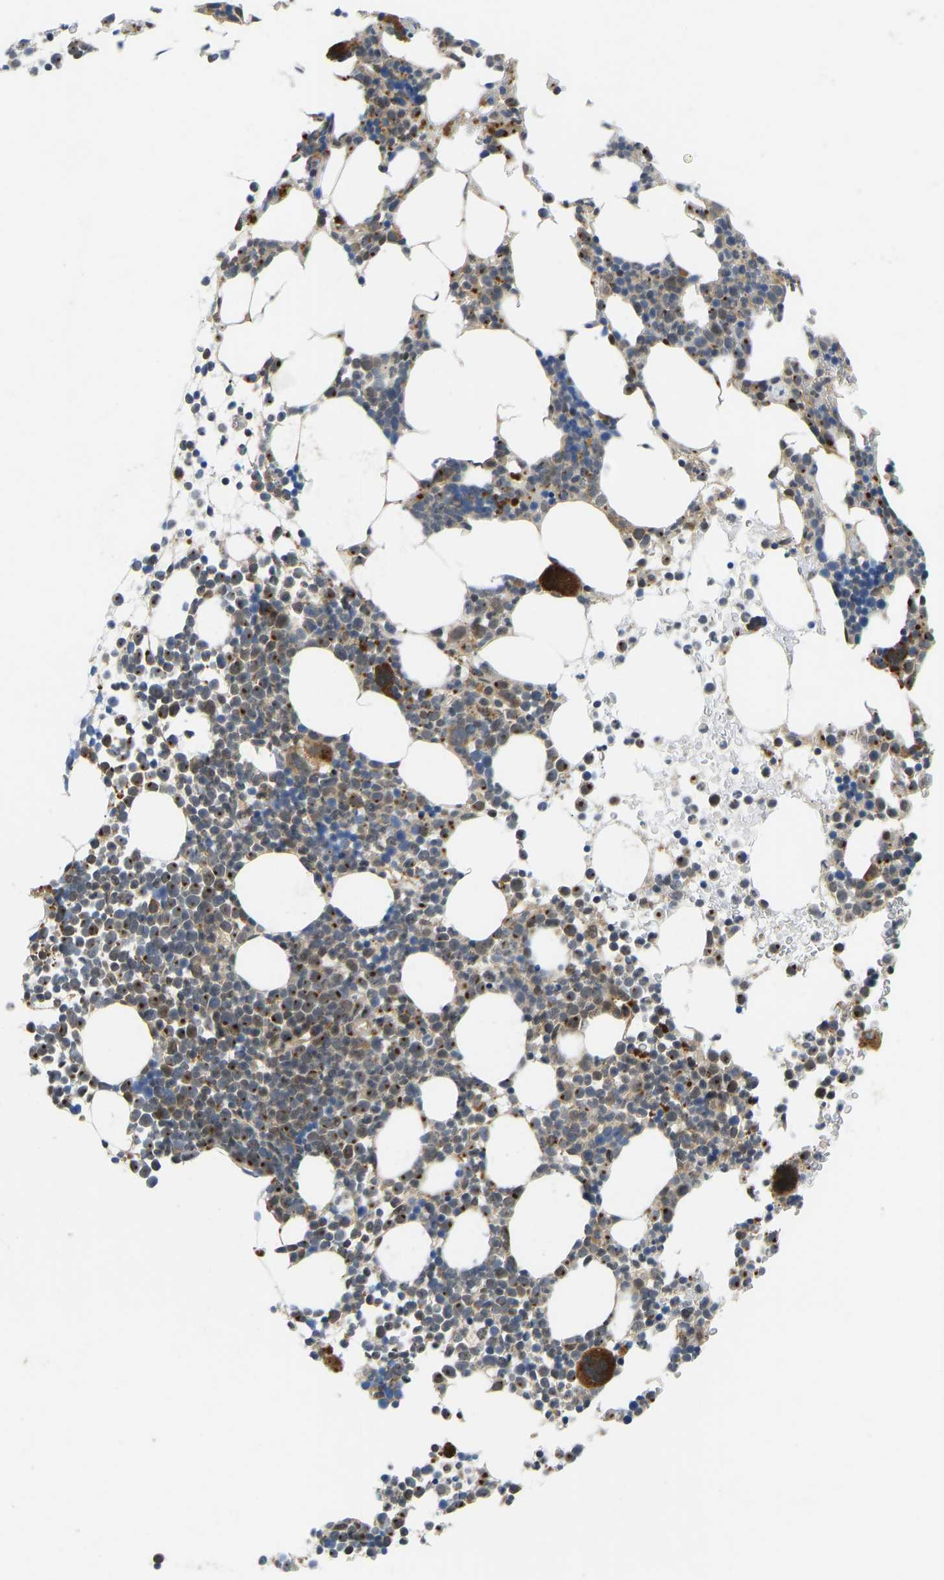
{"staining": {"intensity": "moderate", "quantity": "25%-75%", "location": "cytoplasmic/membranous,nuclear"}, "tissue": "bone marrow", "cell_type": "Hematopoietic cells", "image_type": "normal", "snomed": [{"axis": "morphology", "description": "Normal tissue, NOS"}, {"axis": "morphology", "description": "Inflammation, NOS"}, {"axis": "topography", "description": "Bone marrow"}], "caption": "A brown stain labels moderate cytoplasmic/membranous,nuclear expression of a protein in hematopoietic cells of unremarkable bone marrow.", "gene": "ZNF251", "patient": {"sex": "female", "age": 67}}